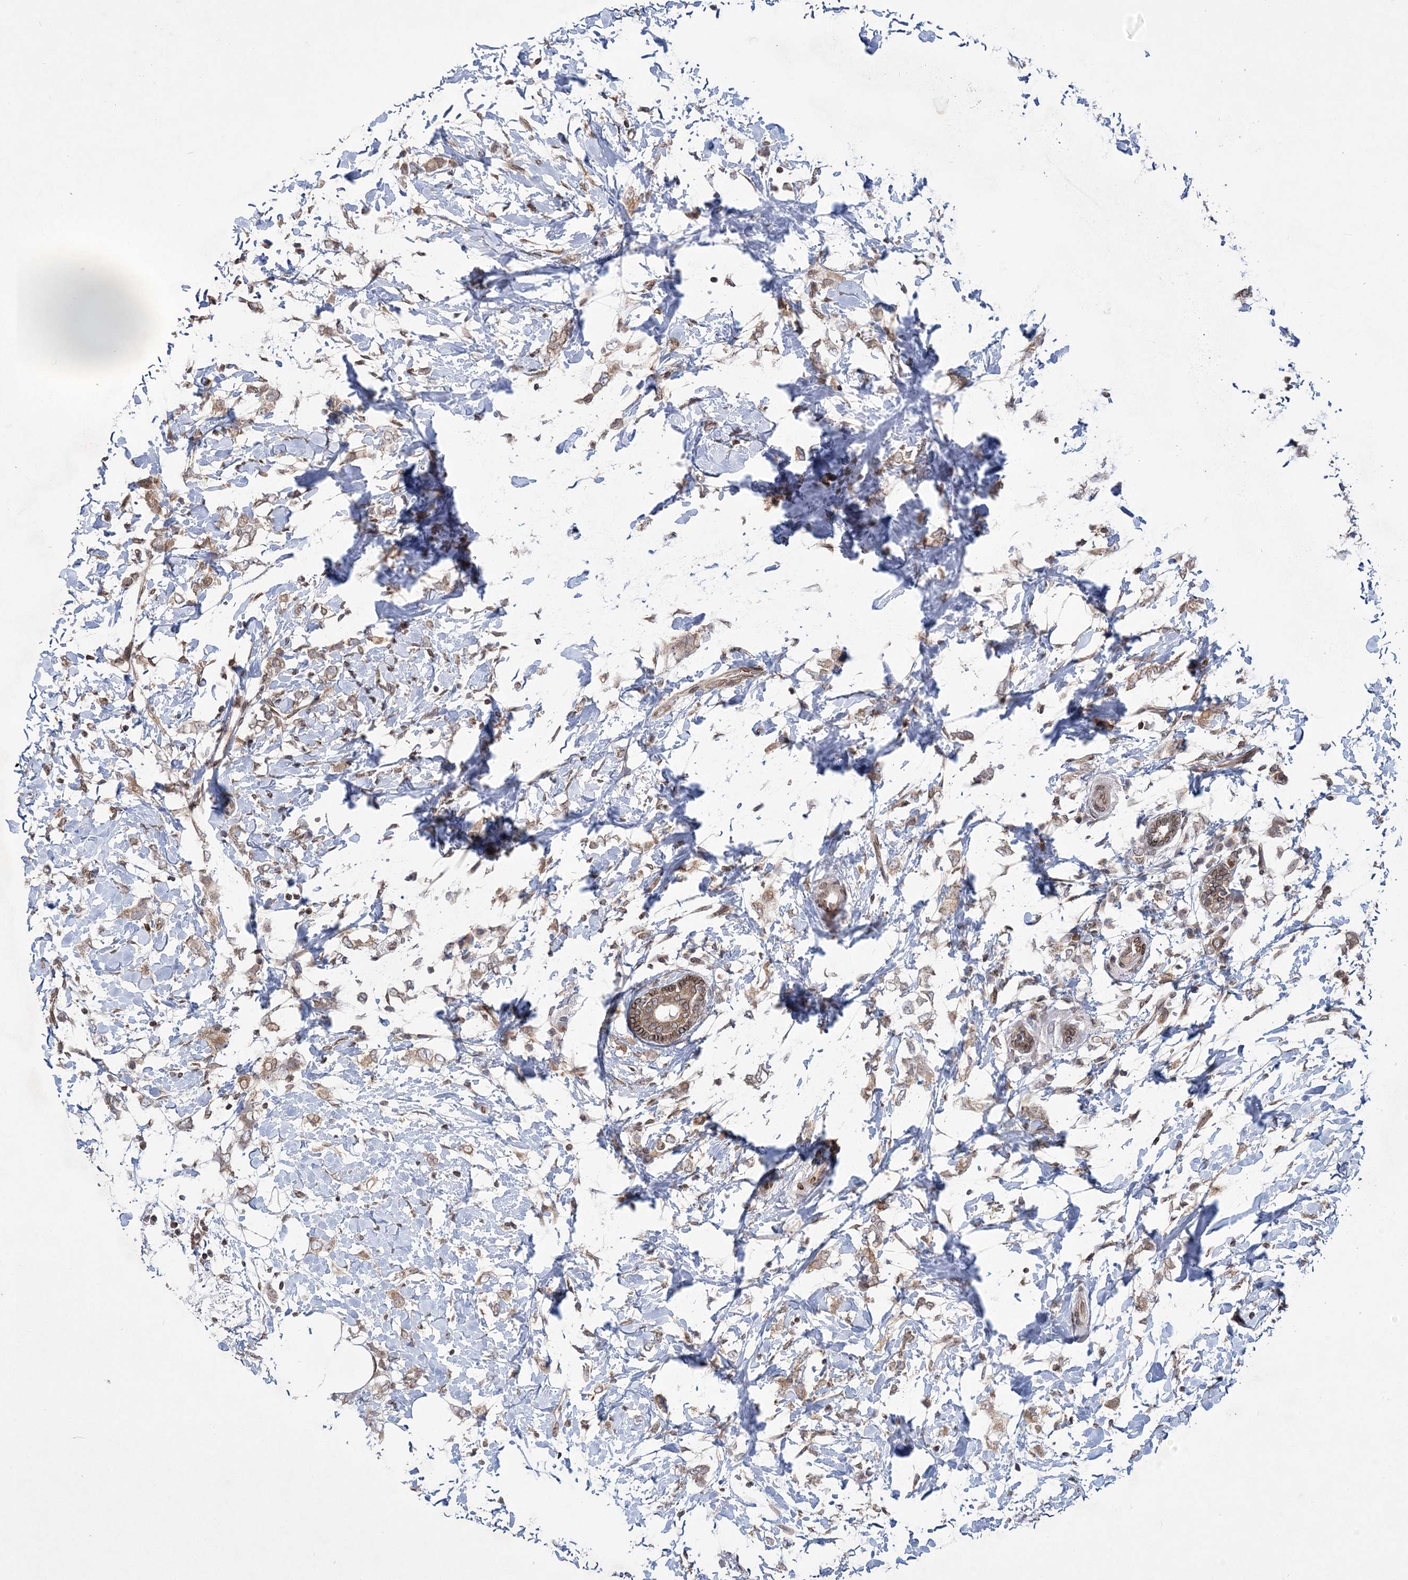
{"staining": {"intensity": "weak", "quantity": ">75%", "location": "cytoplasmic/membranous"}, "tissue": "breast cancer", "cell_type": "Tumor cells", "image_type": "cancer", "snomed": [{"axis": "morphology", "description": "Normal tissue, NOS"}, {"axis": "morphology", "description": "Lobular carcinoma"}, {"axis": "topography", "description": "Breast"}], "caption": "The immunohistochemical stain shows weak cytoplasmic/membranous positivity in tumor cells of lobular carcinoma (breast) tissue.", "gene": "DNAJC27", "patient": {"sex": "female", "age": 47}}